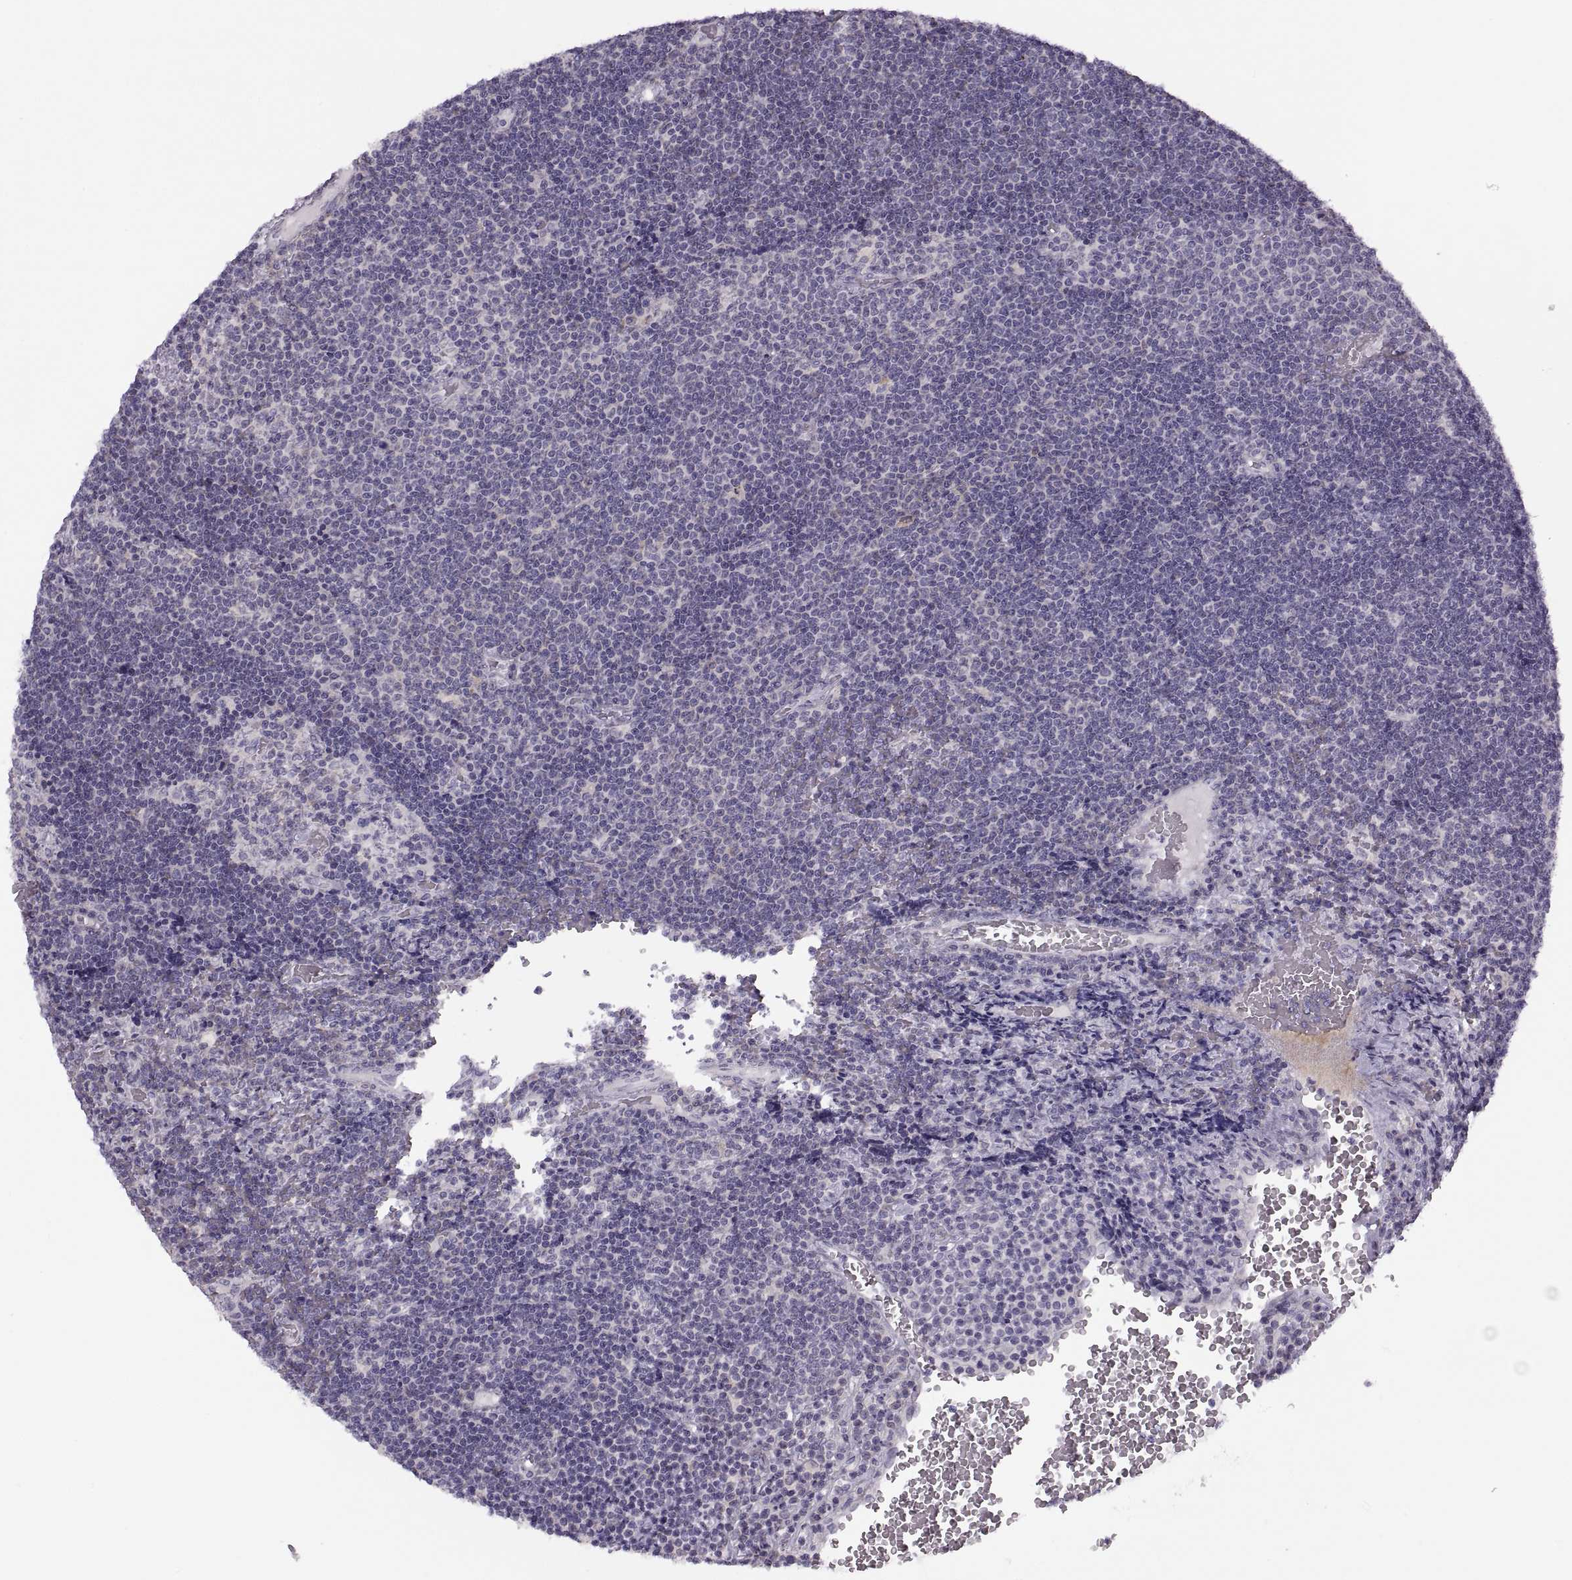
{"staining": {"intensity": "negative", "quantity": "none", "location": "none"}, "tissue": "lymphoma", "cell_type": "Tumor cells", "image_type": "cancer", "snomed": [{"axis": "morphology", "description": "Malignant lymphoma, non-Hodgkin's type, Low grade"}, {"axis": "topography", "description": "Brain"}], "caption": "There is no significant staining in tumor cells of lymphoma. (DAB (3,3'-diaminobenzidine) IHC with hematoxylin counter stain).", "gene": "H2AP", "patient": {"sex": "female", "age": 66}}